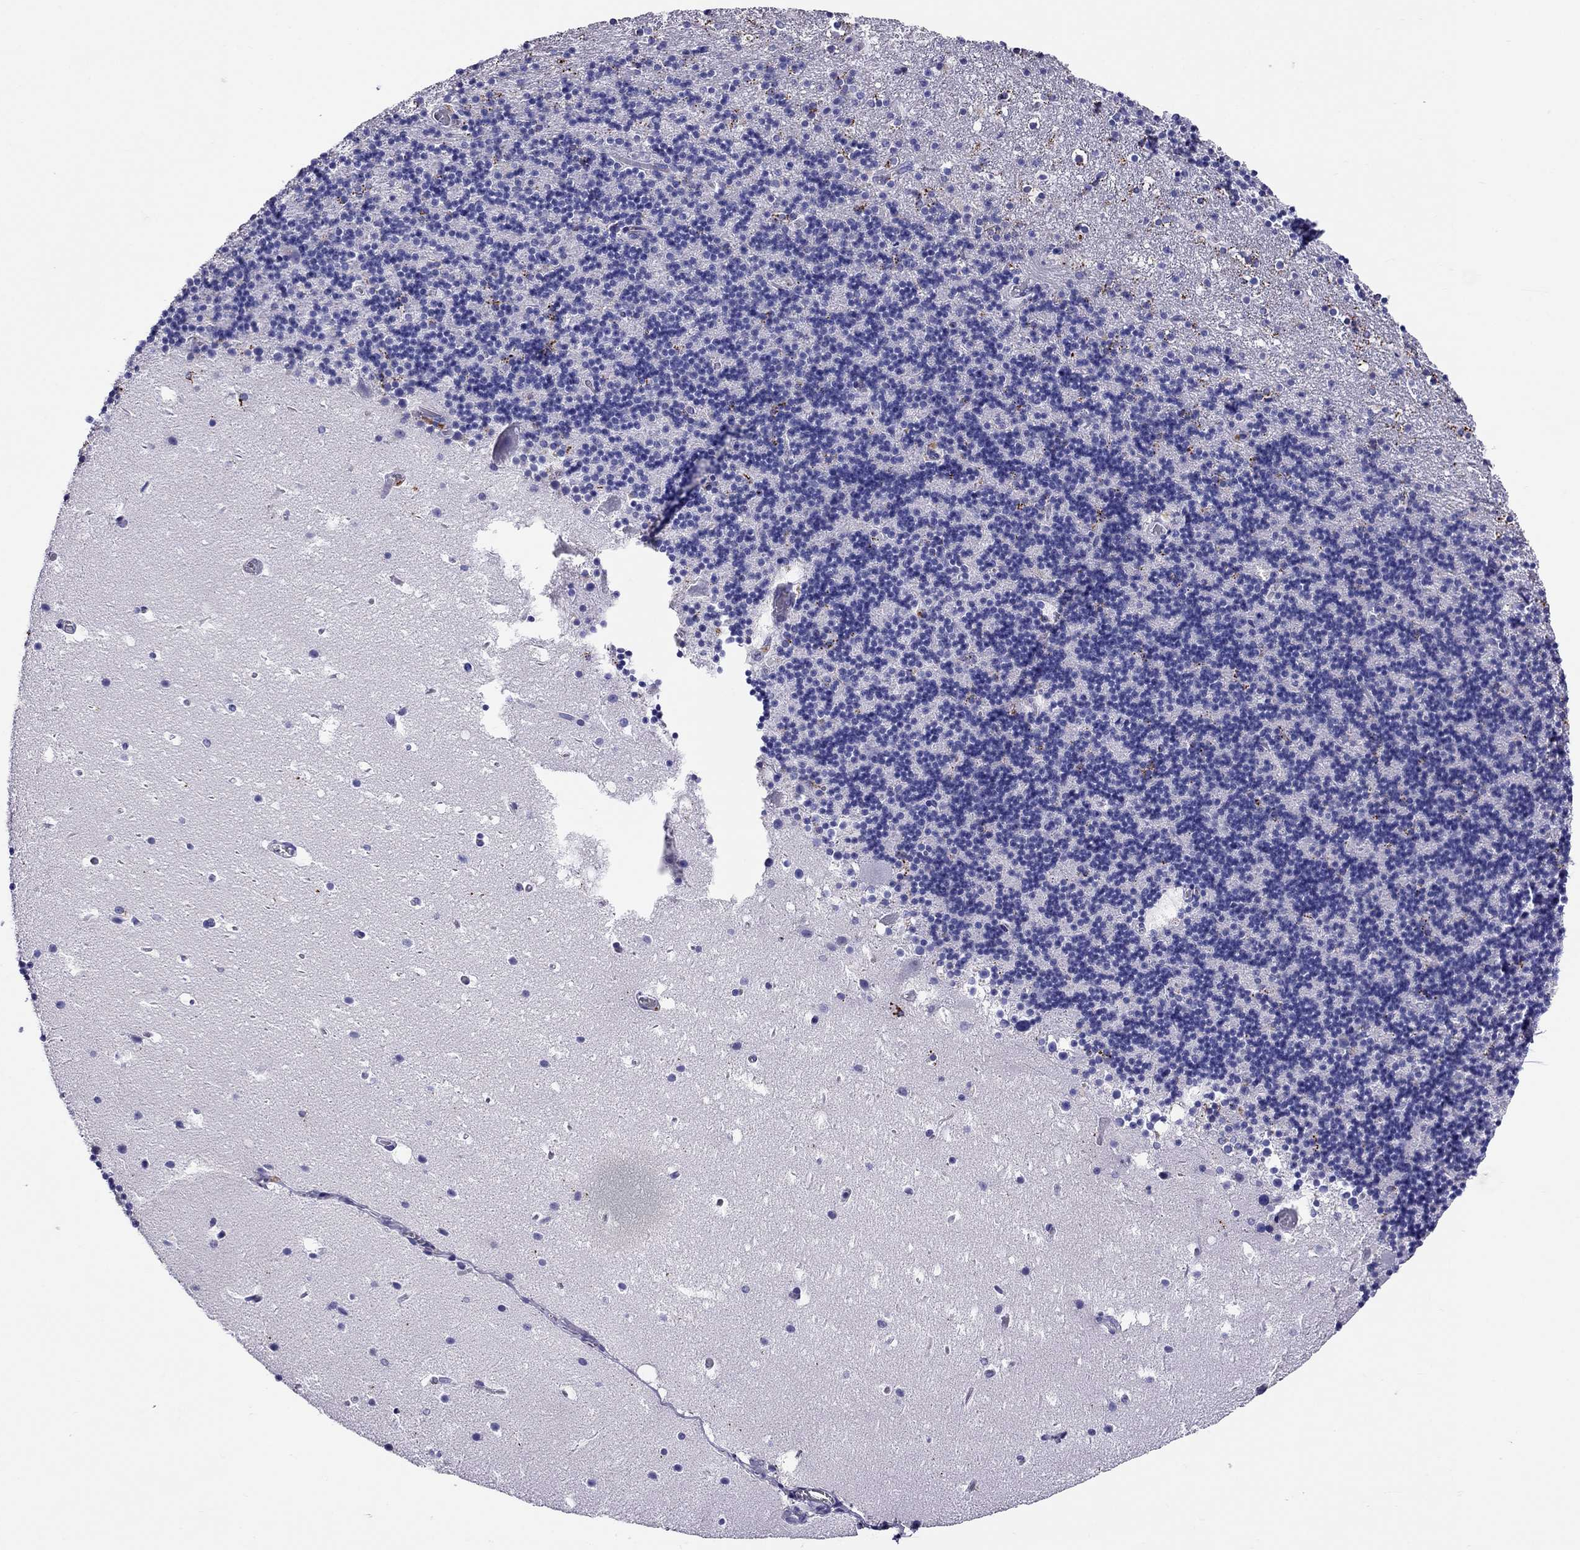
{"staining": {"intensity": "strong", "quantity": "<25%", "location": "cytoplasmic/membranous"}, "tissue": "cerebellum", "cell_type": "Cells in granular layer", "image_type": "normal", "snomed": [{"axis": "morphology", "description": "Normal tissue, NOS"}, {"axis": "topography", "description": "Cerebellum"}], "caption": "The histopathology image exhibits immunohistochemical staining of normal cerebellum. There is strong cytoplasmic/membranous staining is identified in about <25% of cells in granular layer.", "gene": "CLPSL2", "patient": {"sex": "male", "age": 37}}